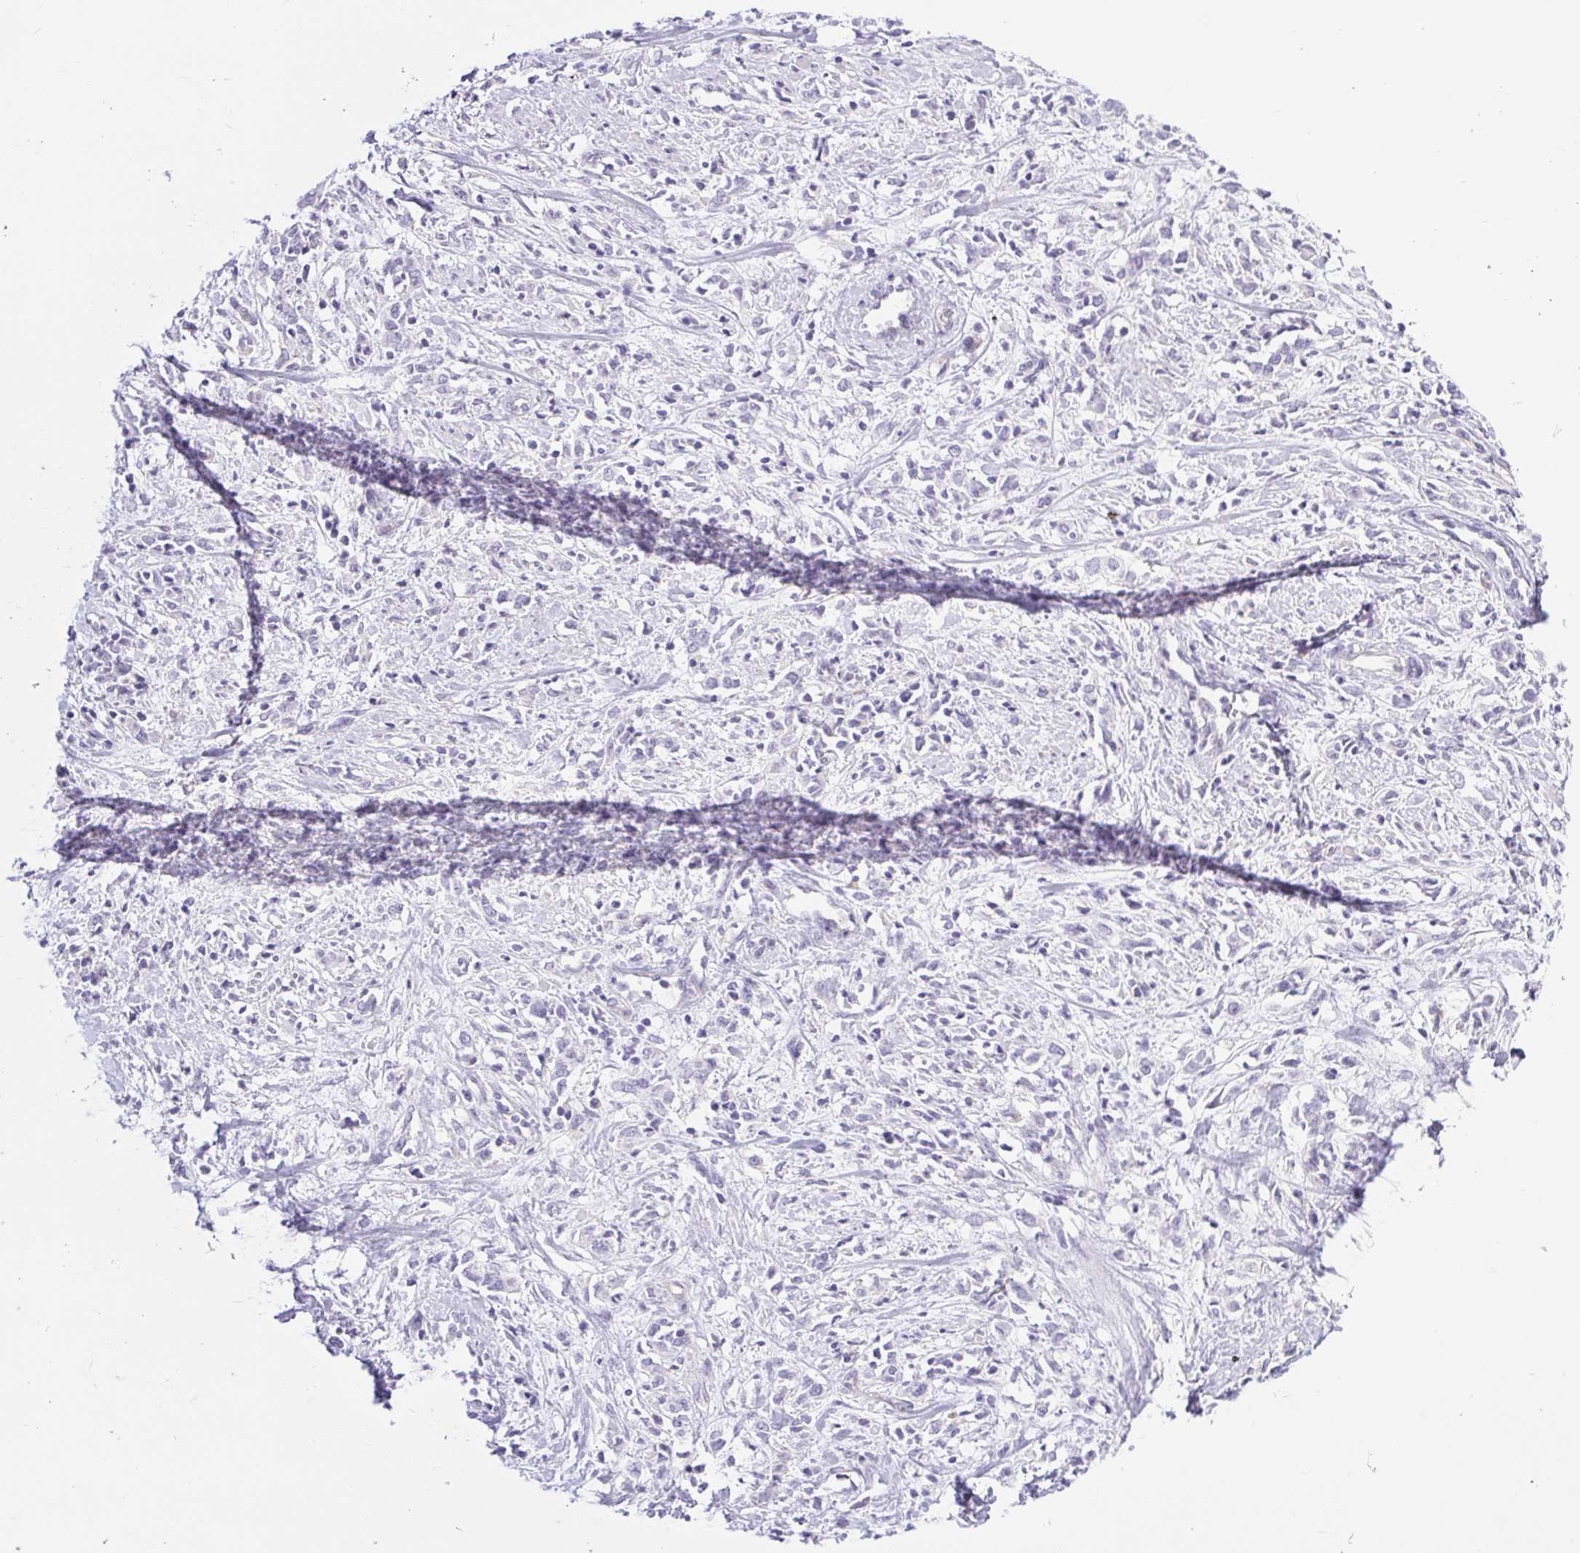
{"staining": {"intensity": "negative", "quantity": "none", "location": "none"}, "tissue": "cervical cancer", "cell_type": "Tumor cells", "image_type": "cancer", "snomed": [{"axis": "morphology", "description": "Adenocarcinoma, NOS"}, {"axis": "topography", "description": "Cervix"}], "caption": "This is an immunohistochemistry (IHC) image of cervical cancer. There is no positivity in tumor cells.", "gene": "BCAS1", "patient": {"sex": "female", "age": 40}}